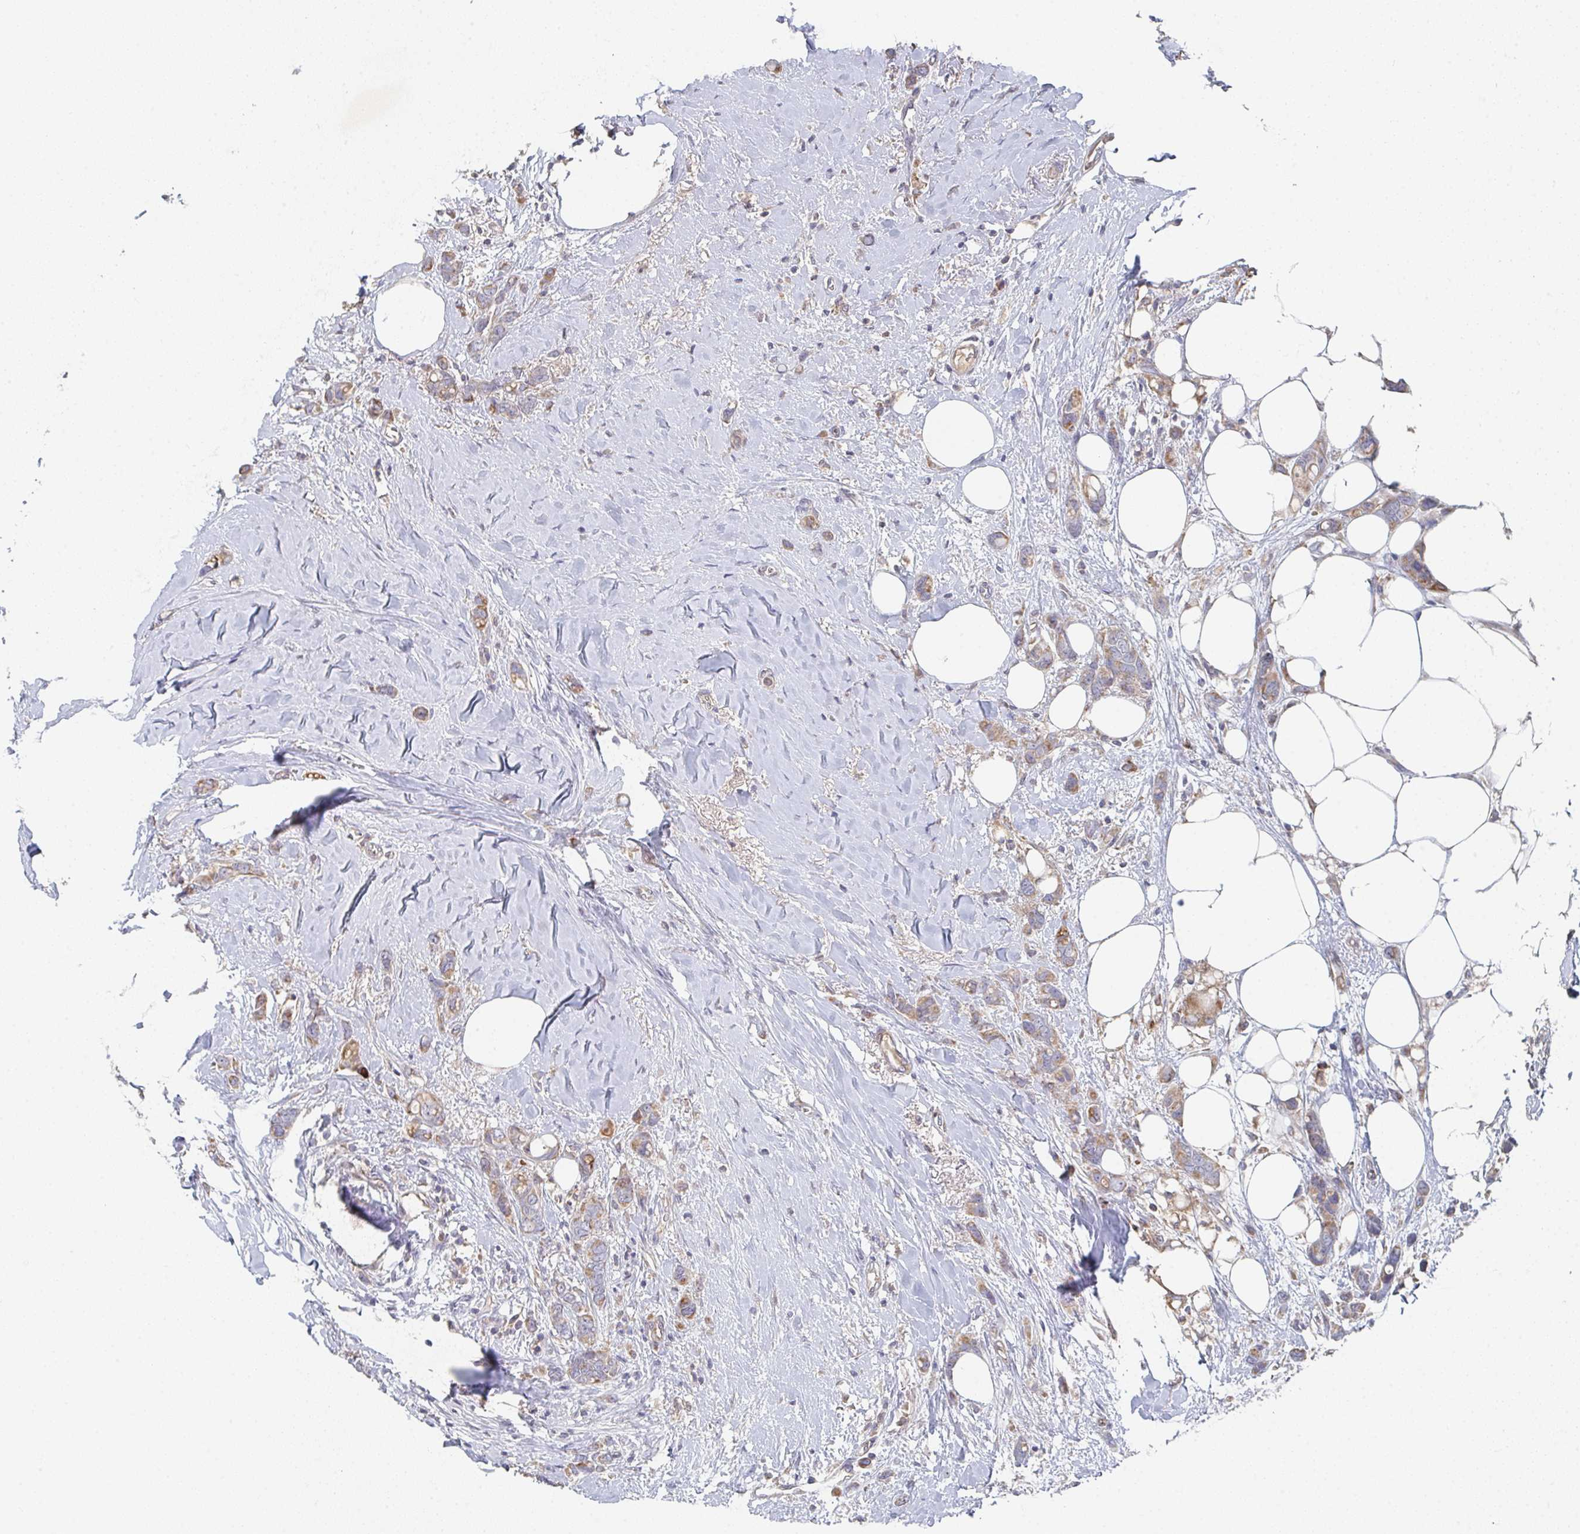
{"staining": {"intensity": "moderate", "quantity": ">75%", "location": "cytoplasmic/membranous"}, "tissue": "breast cancer", "cell_type": "Tumor cells", "image_type": "cancer", "snomed": [{"axis": "morphology", "description": "Lobular carcinoma"}, {"axis": "topography", "description": "Breast"}], "caption": "Immunohistochemical staining of lobular carcinoma (breast) shows moderate cytoplasmic/membranous protein positivity in approximately >75% of tumor cells.", "gene": "ELOVL1", "patient": {"sex": "female", "age": 91}}